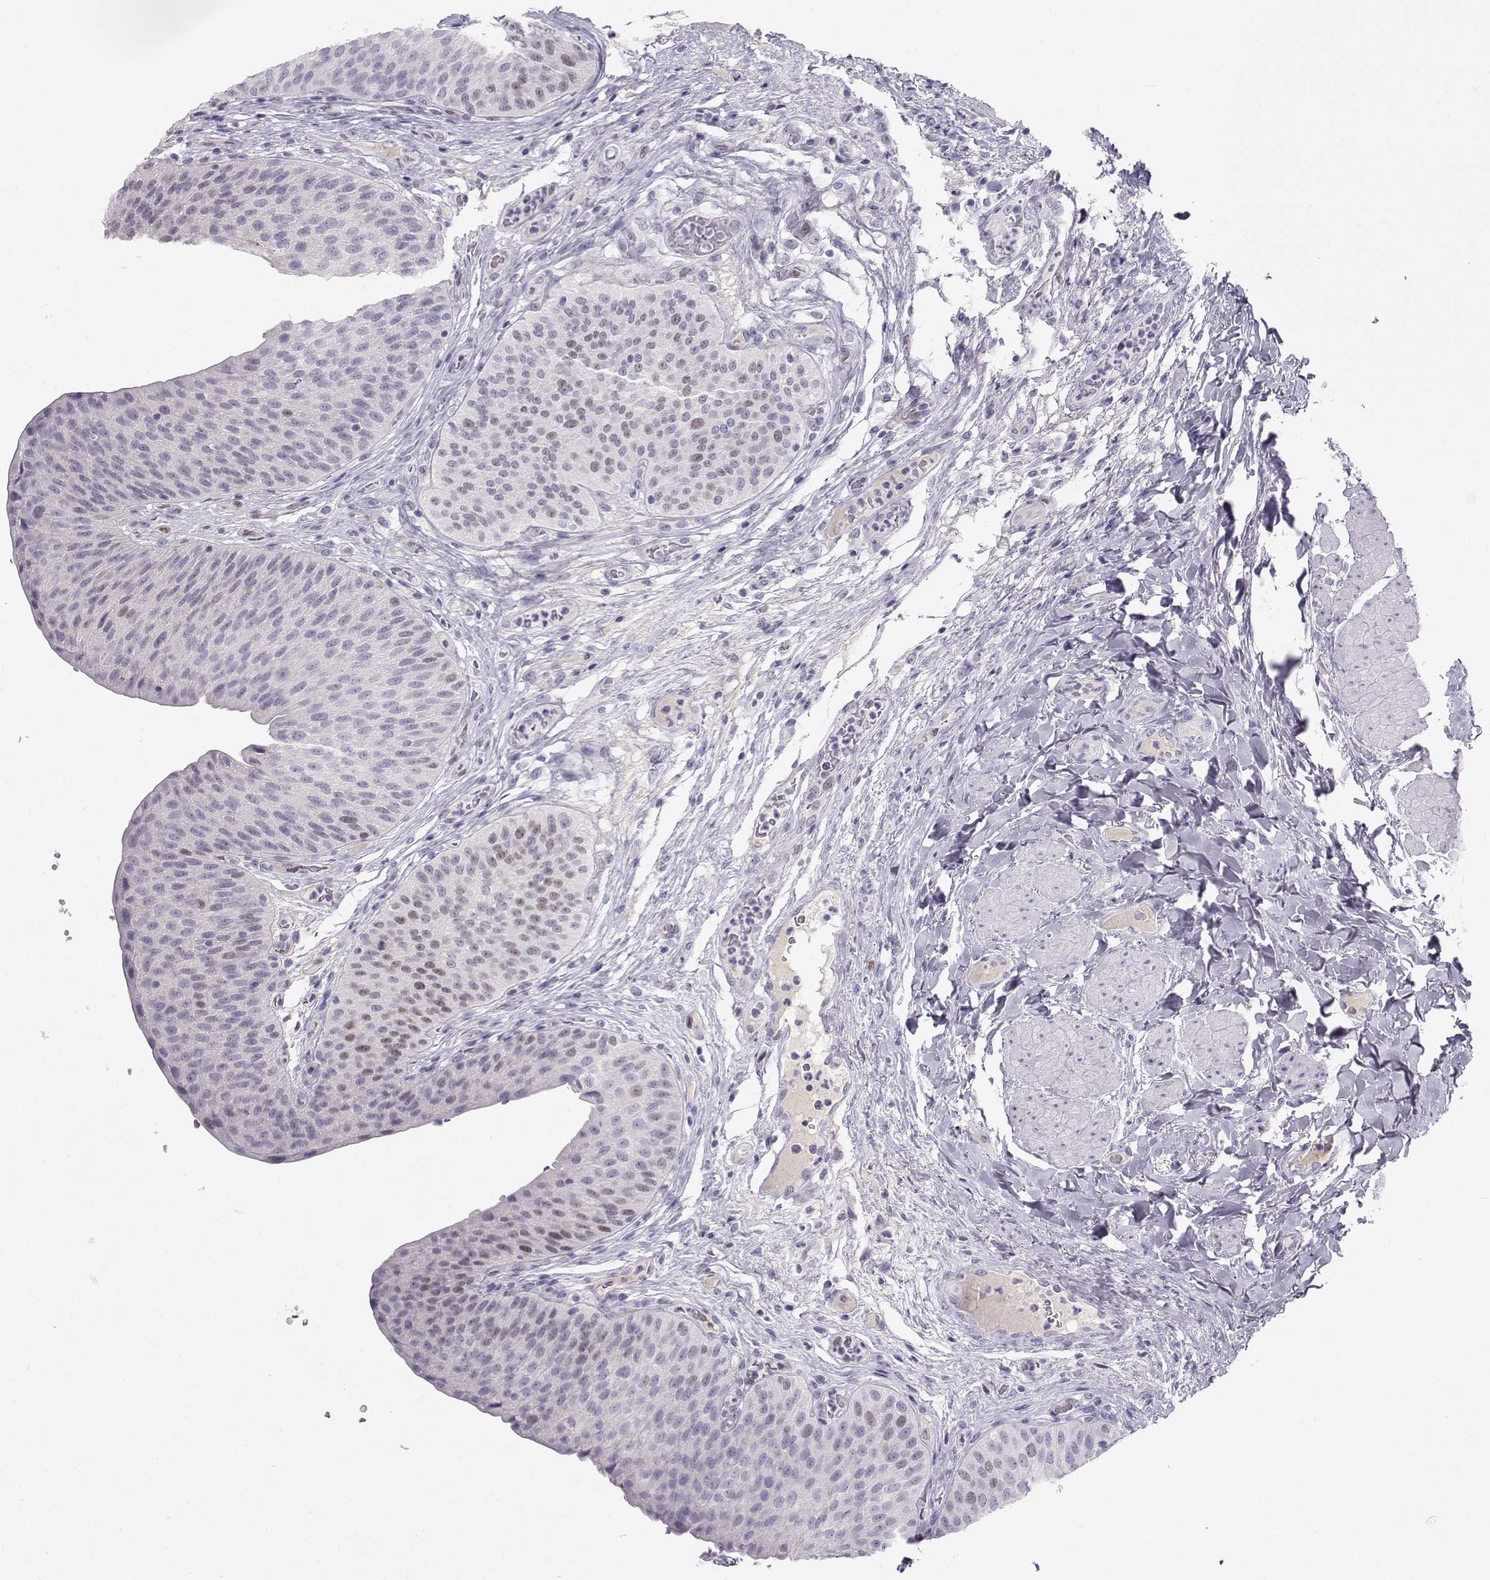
{"staining": {"intensity": "weak", "quantity": "<25%", "location": "nuclear"}, "tissue": "urinary bladder", "cell_type": "Urothelial cells", "image_type": "normal", "snomed": [{"axis": "morphology", "description": "Normal tissue, NOS"}, {"axis": "topography", "description": "Urinary bladder"}], "caption": "Immunohistochemistry of unremarkable human urinary bladder reveals no positivity in urothelial cells.", "gene": "OPN5", "patient": {"sex": "male", "age": 66}}